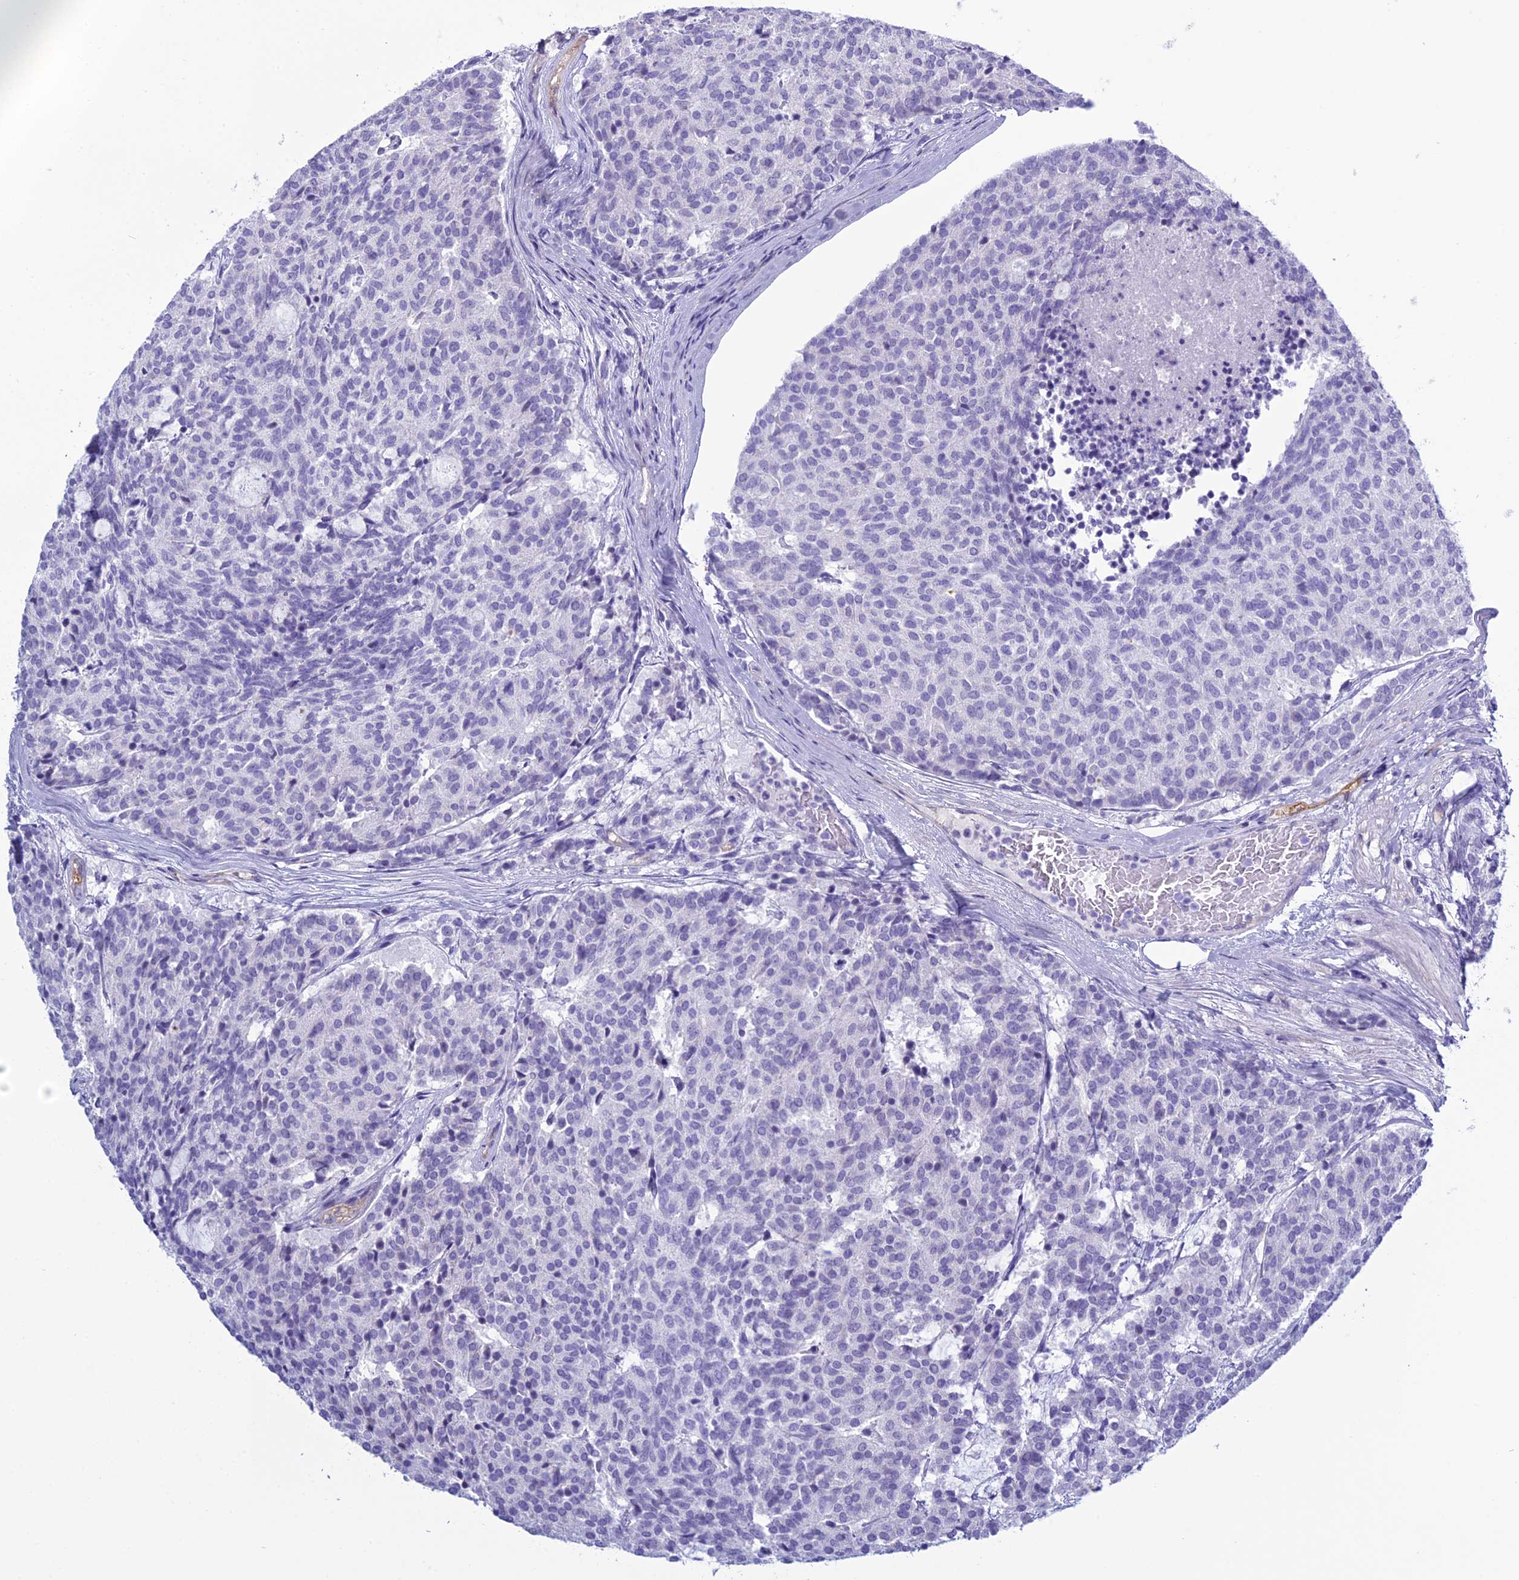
{"staining": {"intensity": "negative", "quantity": "none", "location": "none"}, "tissue": "carcinoid", "cell_type": "Tumor cells", "image_type": "cancer", "snomed": [{"axis": "morphology", "description": "Carcinoid, malignant, NOS"}, {"axis": "topography", "description": "Pancreas"}], "caption": "Immunohistochemistry (IHC) of carcinoid reveals no positivity in tumor cells. (DAB immunohistochemistry (IHC) with hematoxylin counter stain).", "gene": "ACE", "patient": {"sex": "female", "age": 54}}